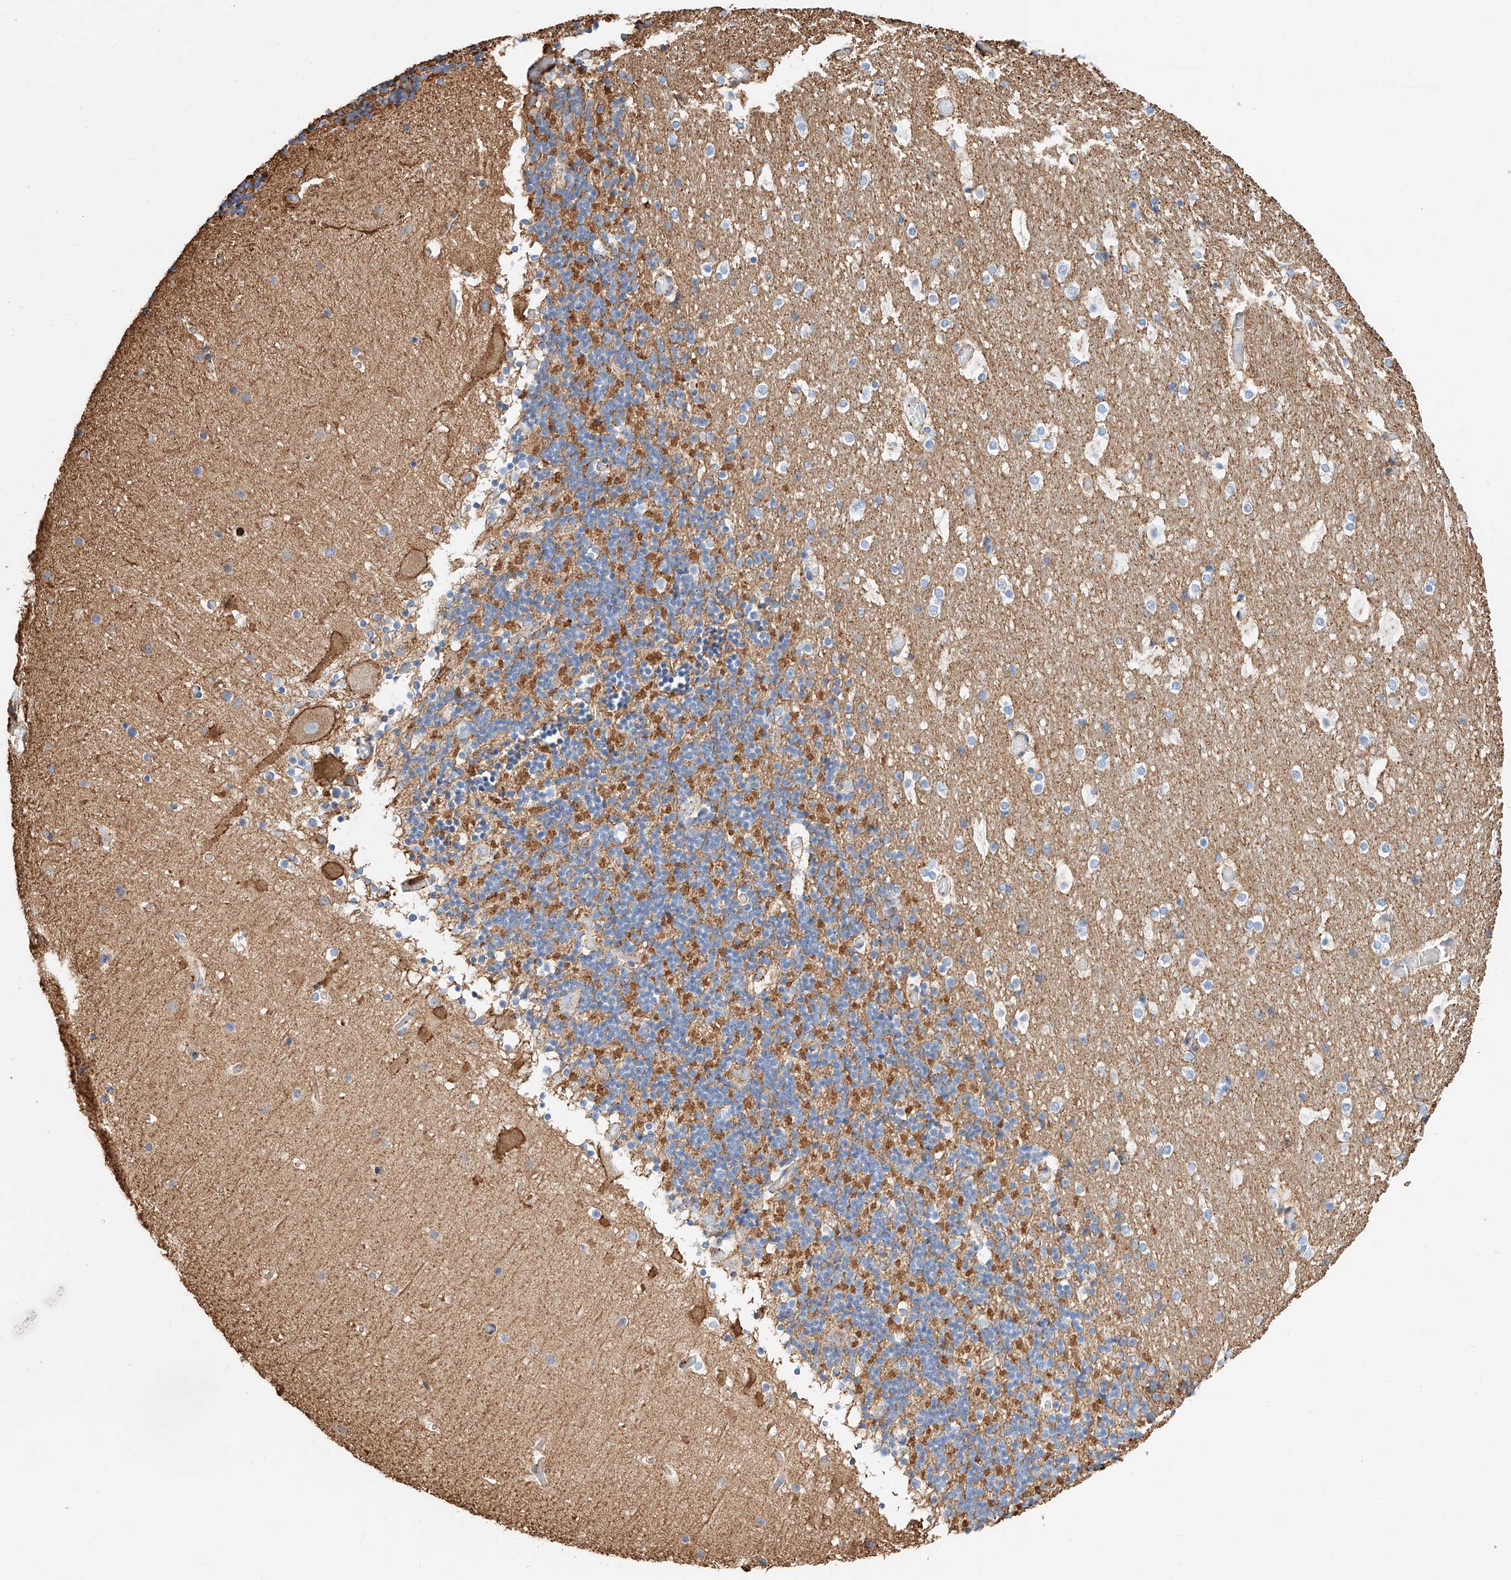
{"staining": {"intensity": "moderate", "quantity": ">75%", "location": "cytoplasmic/membranous"}, "tissue": "cerebellum", "cell_type": "Cells in granular layer", "image_type": "normal", "snomed": [{"axis": "morphology", "description": "Normal tissue, NOS"}, {"axis": "topography", "description": "Cerebellum"}], "caption": "Immunohistochemical staining of benign human cerebellum shows medium levels of moderate cytoplasmic/membranous staining in approximately >75% of cells in granular layer.", "gene": "WFS1", "patient": {"sex": "male", "age": 57}}